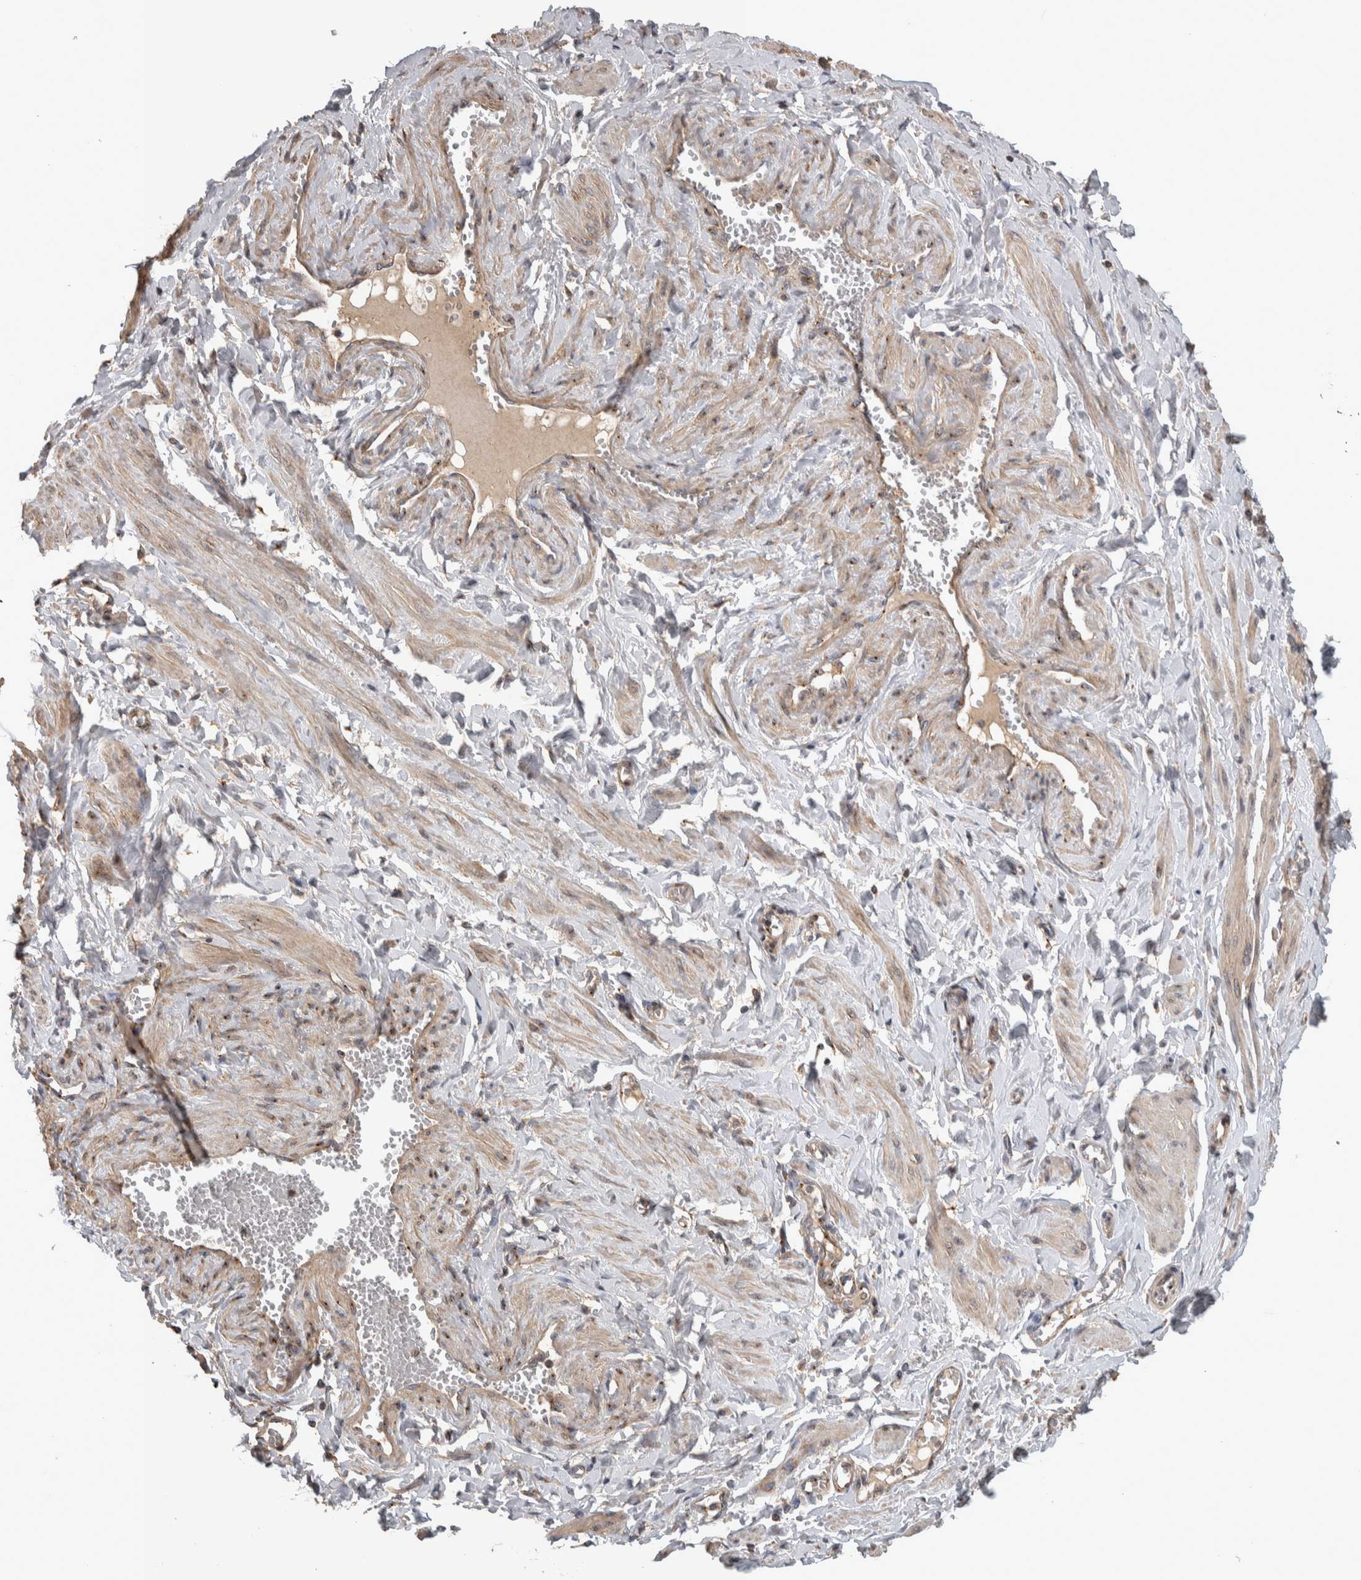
{"staining": {"intensity": "negative", "quantity": "none", "location": "none"}, "tissue": "adipose tissue", "cell_type": "Adipocytes", "image_type": "normal", "snomed": [{"axis": "morphology", "description": "Normal tissue, NOS"}, {"axis": "topography", "description": "Vascular tissue"}, {"axis": "topography", "description": "Fallopian tube"}, {"axis": "topography", "description": "Ovary"}], "caption": "A micrograph of human adipose tissue is negative for staining in adipocytes. (DAB (3,3'-diaminobenzidine) immunohistochemistry (IHC), high magnification).", "gene": "IFRD1", "patient": {"sex": "female", "age": 67}}